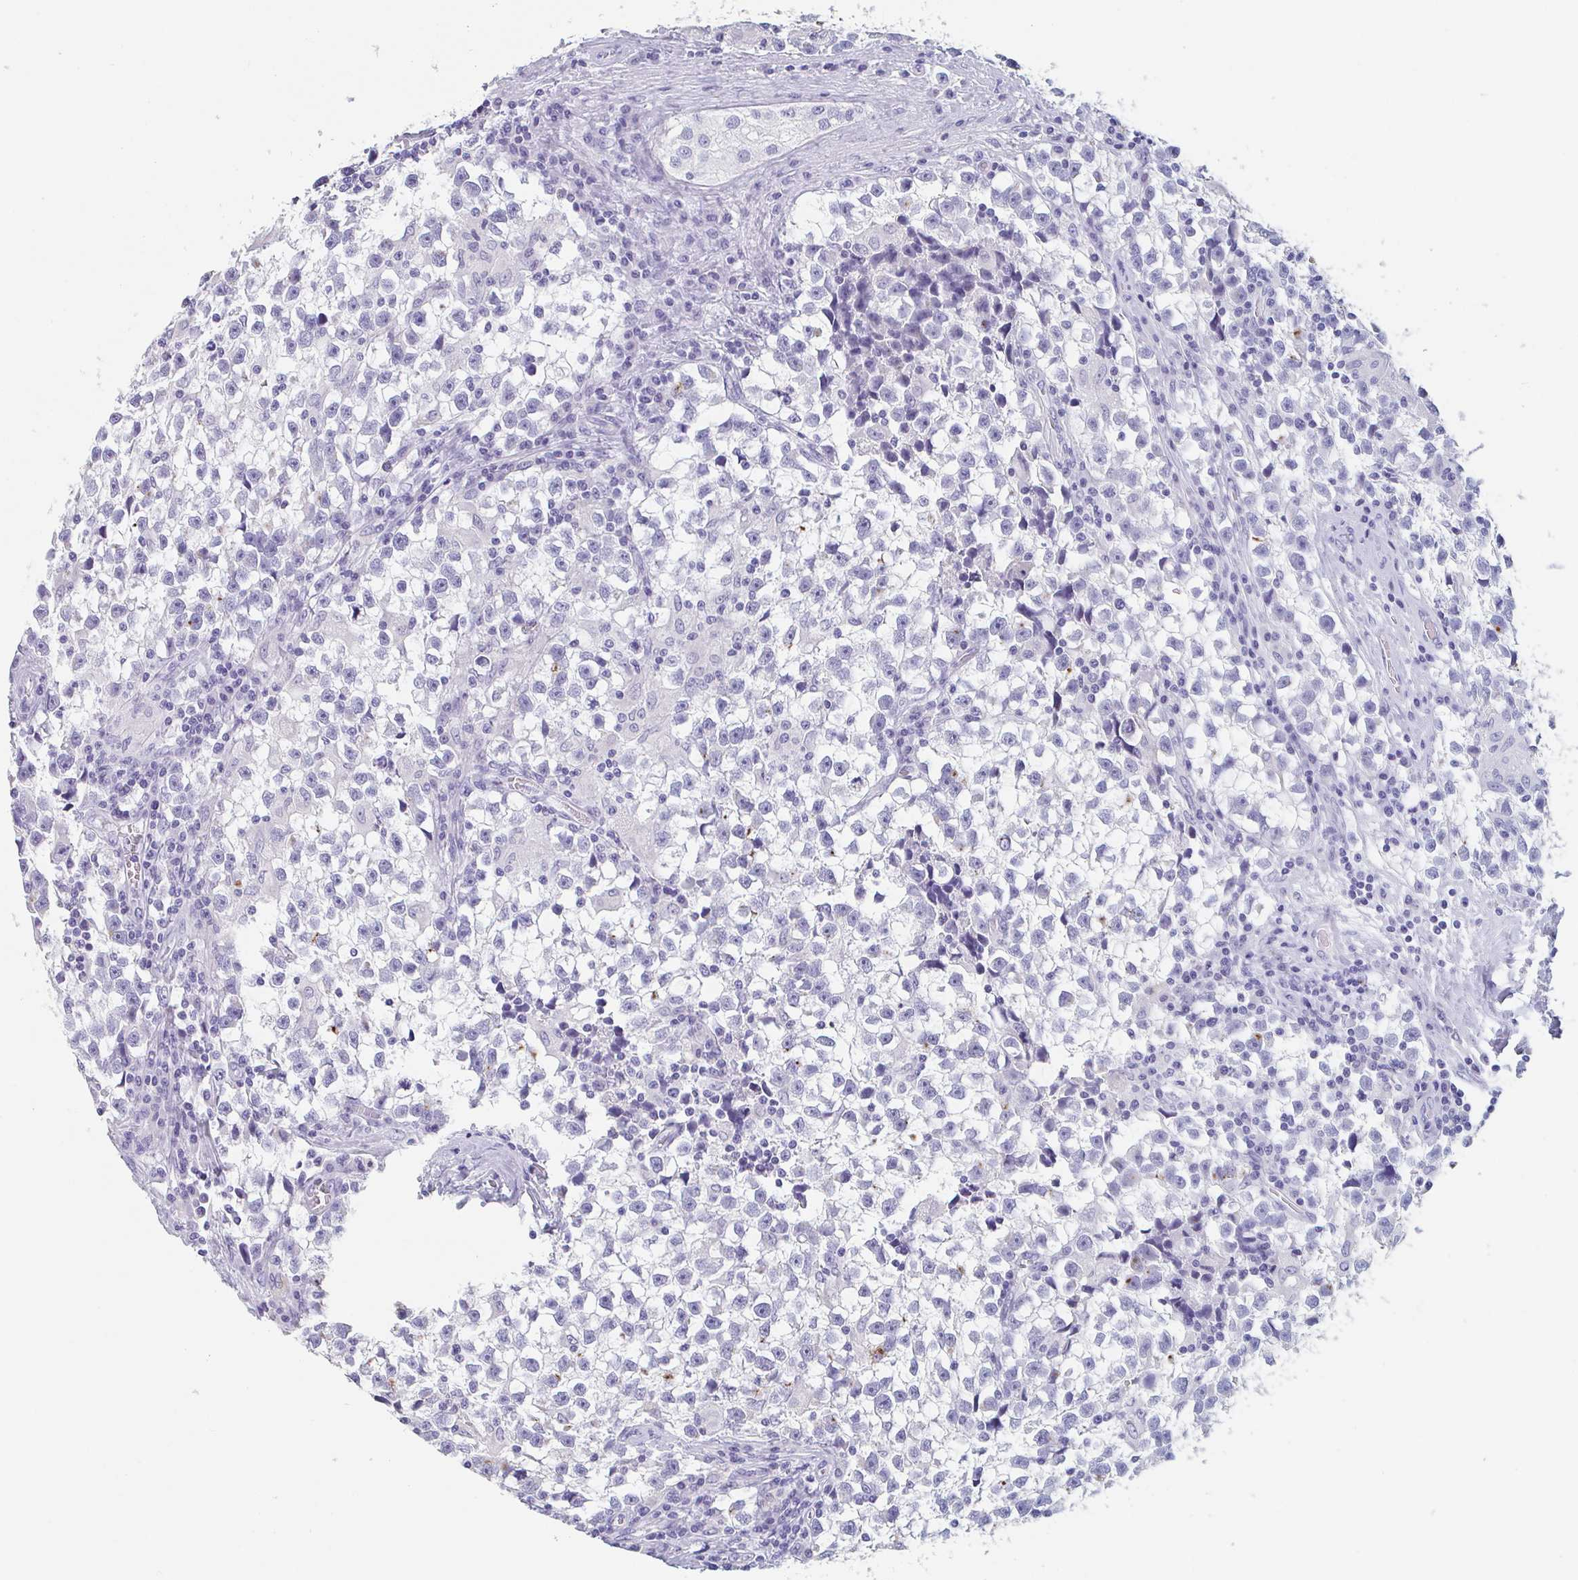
{"staining": {"intensity": "negative", "quantity": "none", "location": "none"}, "tissue": "testis cancer", "cell_type": "Tumor cells", "image_type": "cancer", "snomed": [{"axis": "morphology", "description": "Seminoma, NOS"}, {"axis": "topography", "description": "Testis"}], "caption": "Tumor cells show no significant protein positivity in testis cancer (seminoma).", "gene": "EMC4", "patient": {"sex": "male", "age": 31}}